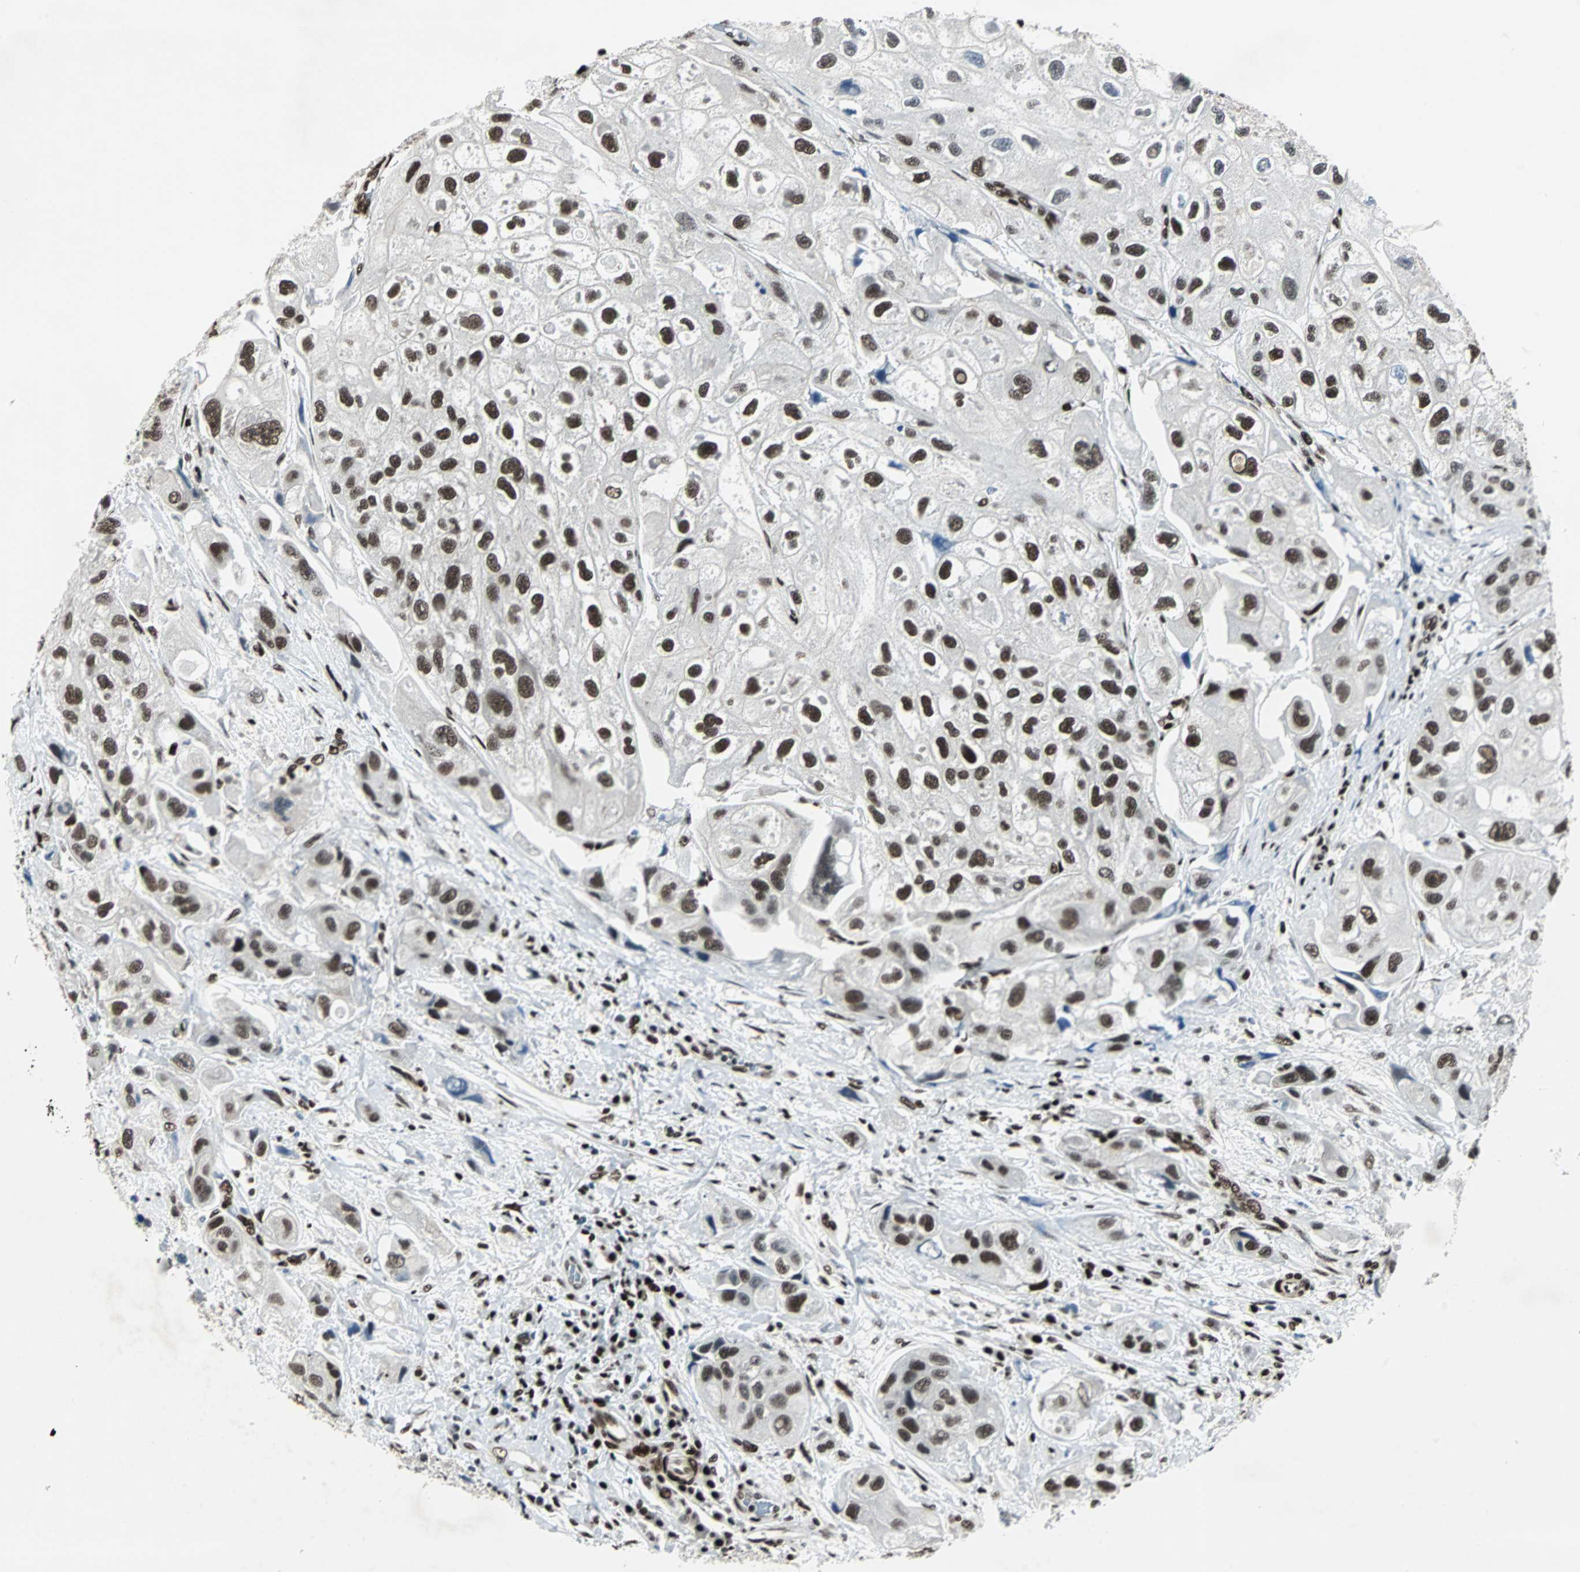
{"staining": {"intensity": "strong", "quantity": ">75%", "location": "nuclear"}, "tissue": "urothelial cancer", "cell_type": "Tumor cells", "image_type": "cancer", "snomed": [{"axis": "morphology", "description": "Urothelial carcinoma, High grade"}, {"axis": "topography", "description": "Urinary bladder"}], "caption": "Urothelial carcinoma (high-grade) tissue reveals strong nuclear staining in approximately >75% of tumor cells", "gene": "MEF2D", "patient": {"sex": "female", "age": 64}}